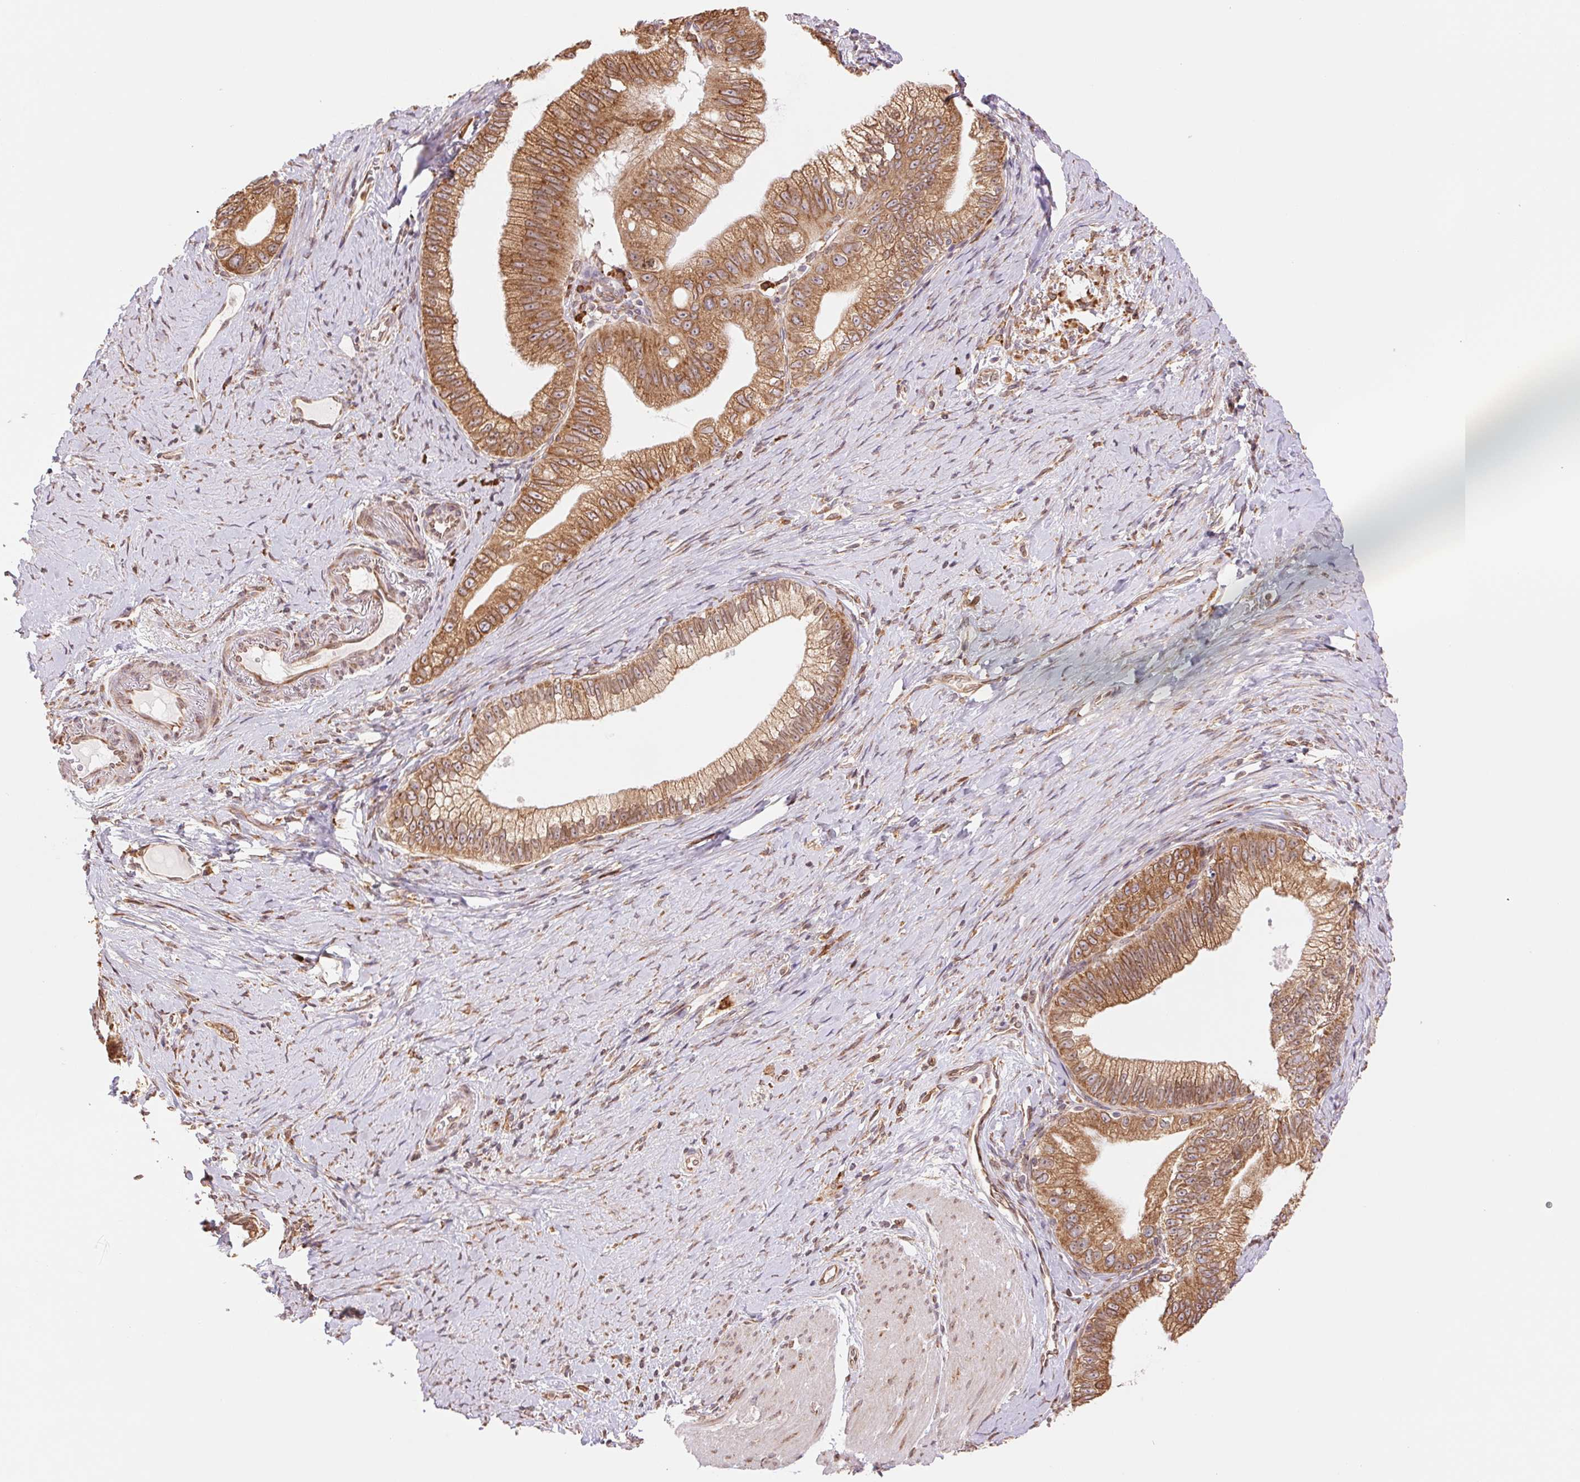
{"staining": {"intensity": "moderate", "quantity": ">75%", "location": "cytoplasmic/membranous"}, "tissue": "pancreatic cancer", "cell_type": "Tumor cells", "image_type": "cancer", "snomed": [{"axis": "morphology", "description": "Adenocarcinoma, NOS"}, {"axis": "topography", "description": "Pancreas"}], "caption": "The image reveals staining of pancreatic adenocarcinoma, revealing moderate cytoplasmic/membranous protein staining (brown color) within tumor cells.", "gene": "RPN1", "patient": {"sex": "male", "age": 70}}